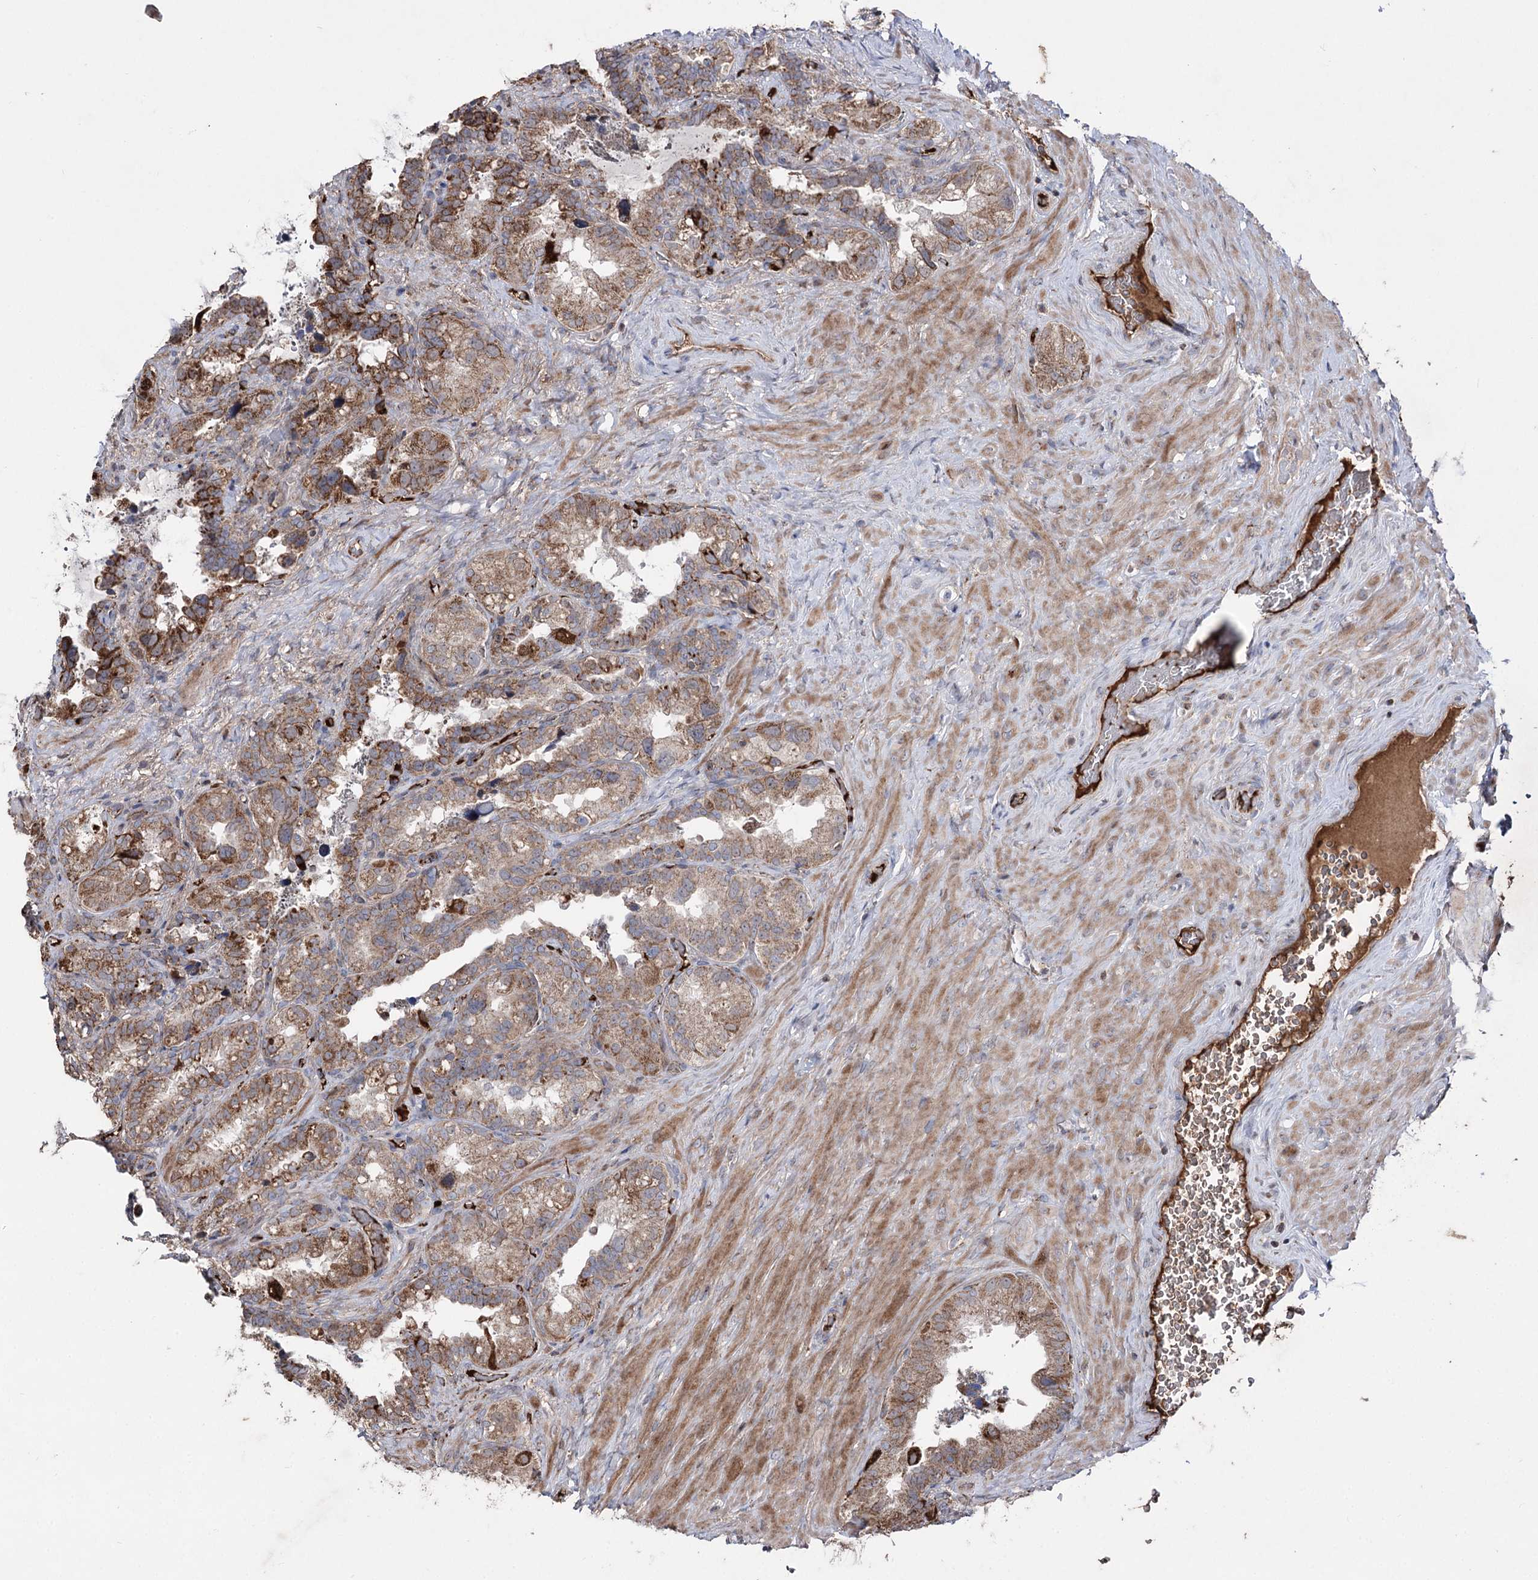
{"staining": {"intensity": "moderate", "quantity": ">75%", "location": "cytoplasmic/membranous"}, "tissue": "seminal vesicle", "cell_type": "Glandular cells", "image_type": "normal", "snomed": [{"axis": "morphology", "description": "Normal tissue, NOS"}, {"axis": "topography", "description": "Seminal veicle"}, {"axis": "topography", "description": "Peripheral nerve tissue"}], "caption": "A high-resolution histopathology image shows immunohistochemistry (IHC) staining of benign seminal vesicle, which demonstrates moderate cytoplasmic/membranous expression in approximately >75% of glandular cells.", "gene": "ARHGAP20", "patient": {"sex": "male", "age": 67}}